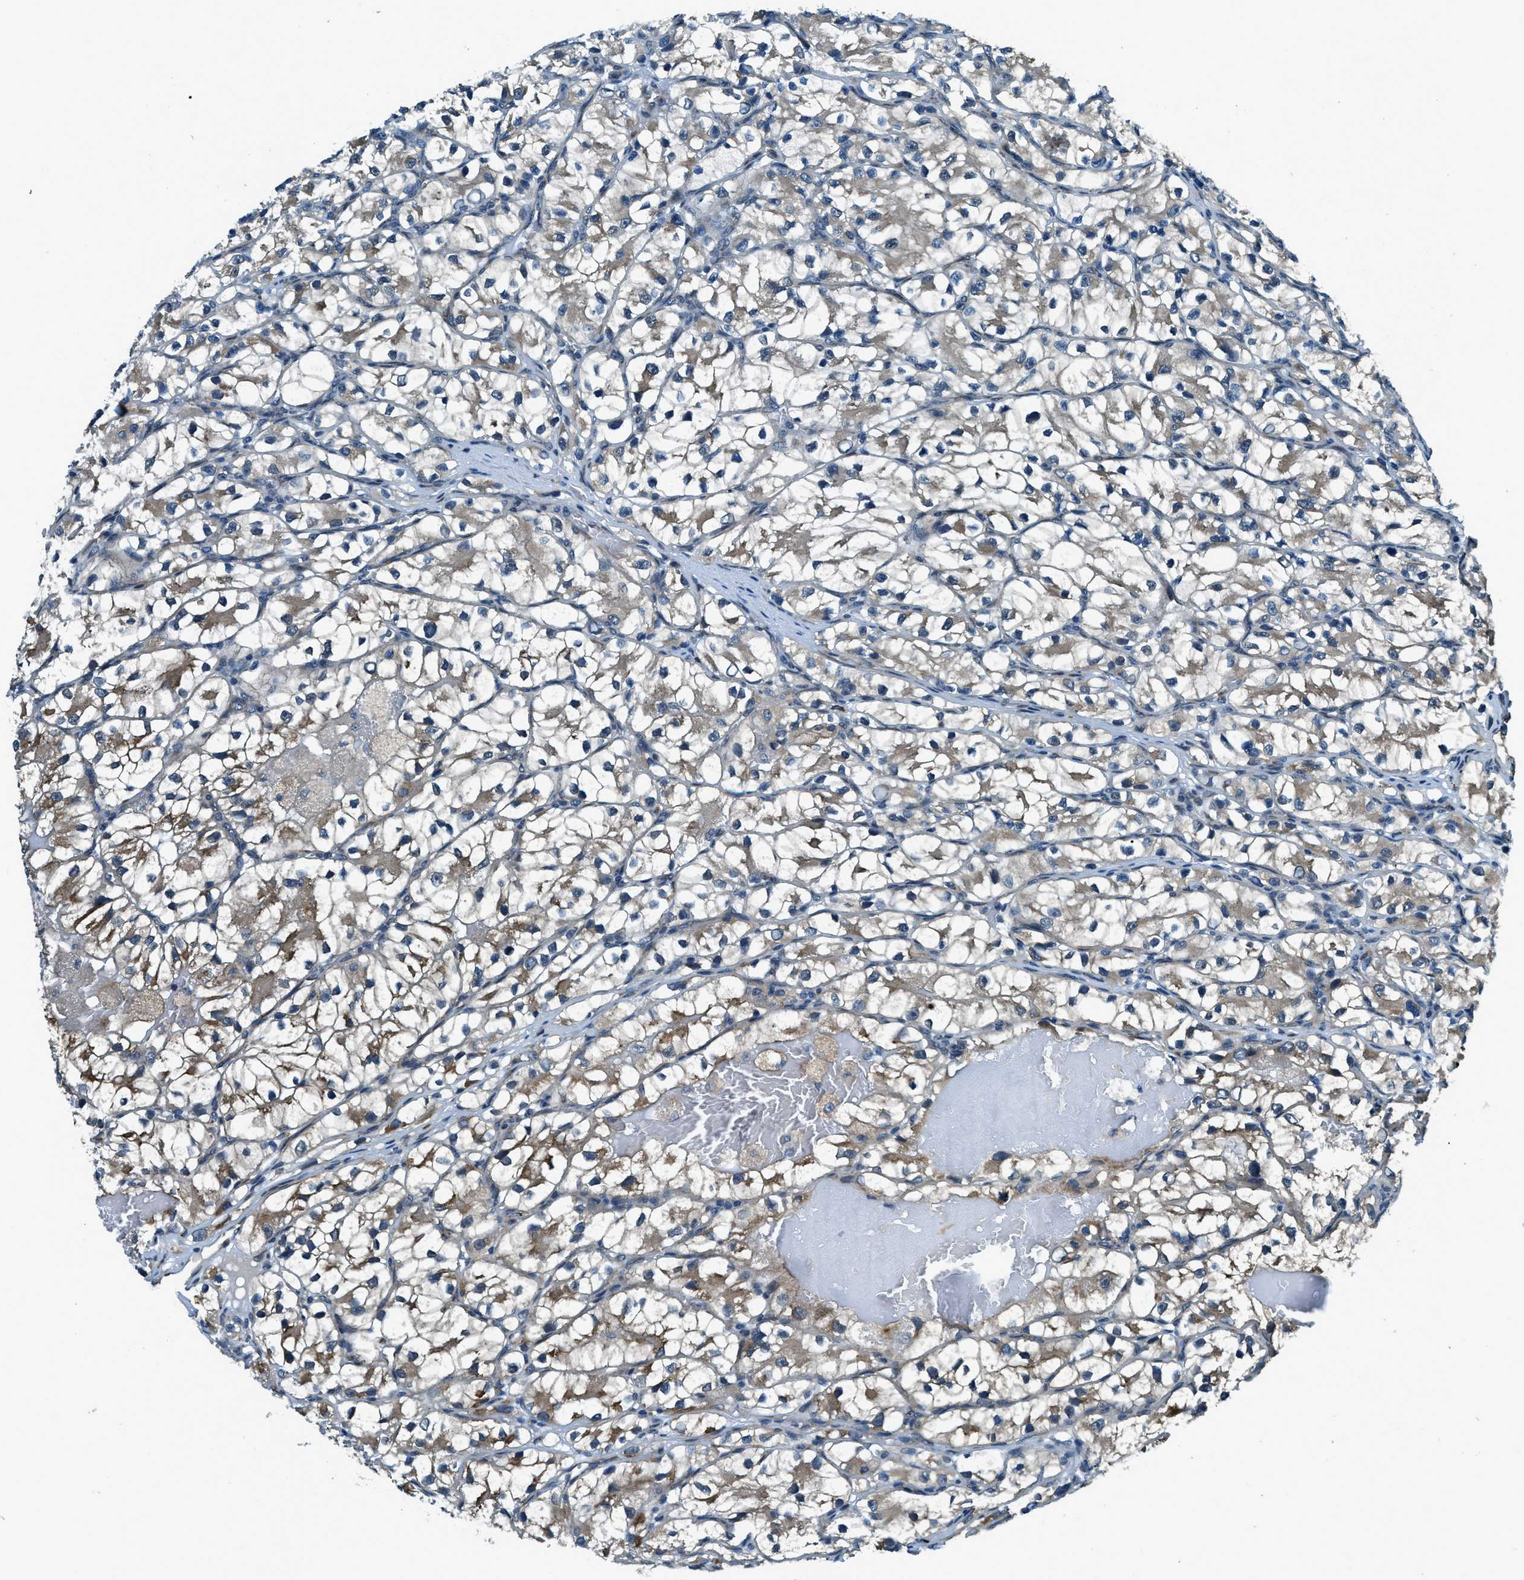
{"staining": {"intensity": "moderate", "quantity": "25%-75%", "location": "cytoplasmic/membranous"}, "tissue": "renal cancer", "cell_type": "Tumor cells", "image_type": "cancer", "snomed": [{"axis": "morphology", "description": "Adenocarcinoma, NOS"}, {"axis": "topography", "description": "Kidney"}], "caption": "Immunohistochemical staining of renal cancer demonstrates medium levels of moderate cytoplasmic/membranous staining in about 25%-75% of tumor cells. (brown staining indicates protein expression, while blue staining denotes nuclei).", "gene": "GINM1", "patient": {"sex": "female", "age": 57}}